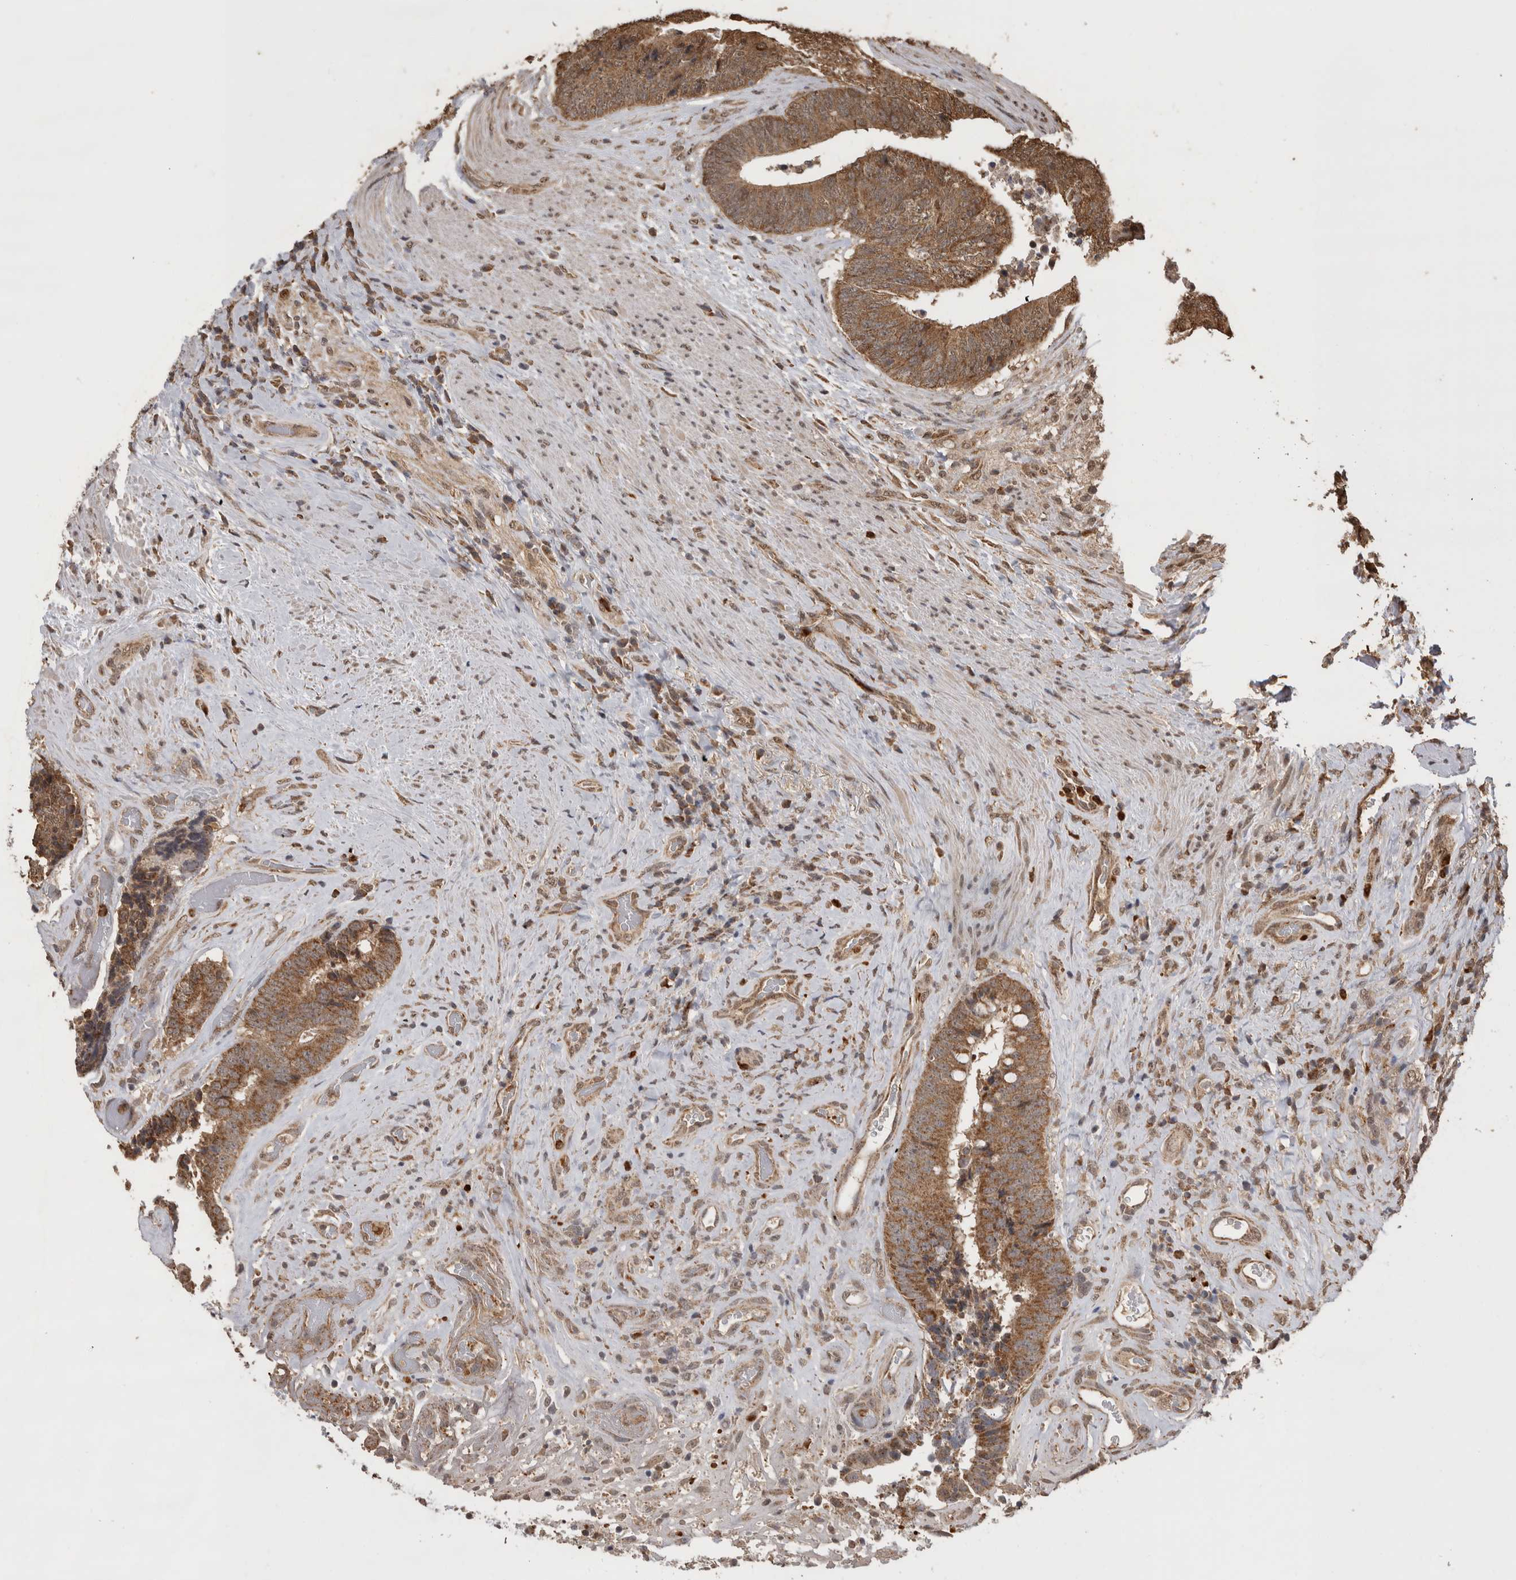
{"staining": {"intensity": "moderate", "quantity": ">75%", "location": "cytoplasmic/membranous"}, "tissue": "colorectal cancer", "cell_type": "Tumor cells", "image_type": "cancer", "snomed": [{"axis": "morphology", "description": "Adenocarcinoma, NOS"}, {"axis": "topography", "description": "Rectum"}], "caption": "This image demonstrates immunohistochemistry (IHC) staining of human colorectal cancer (adenocarcinoma), with medium moderate cytoplasmic/membranous positivity in approximately >75% of tumor cells.", "gene": "PAK4", "patient": {"sex": "male", "age": 72}}